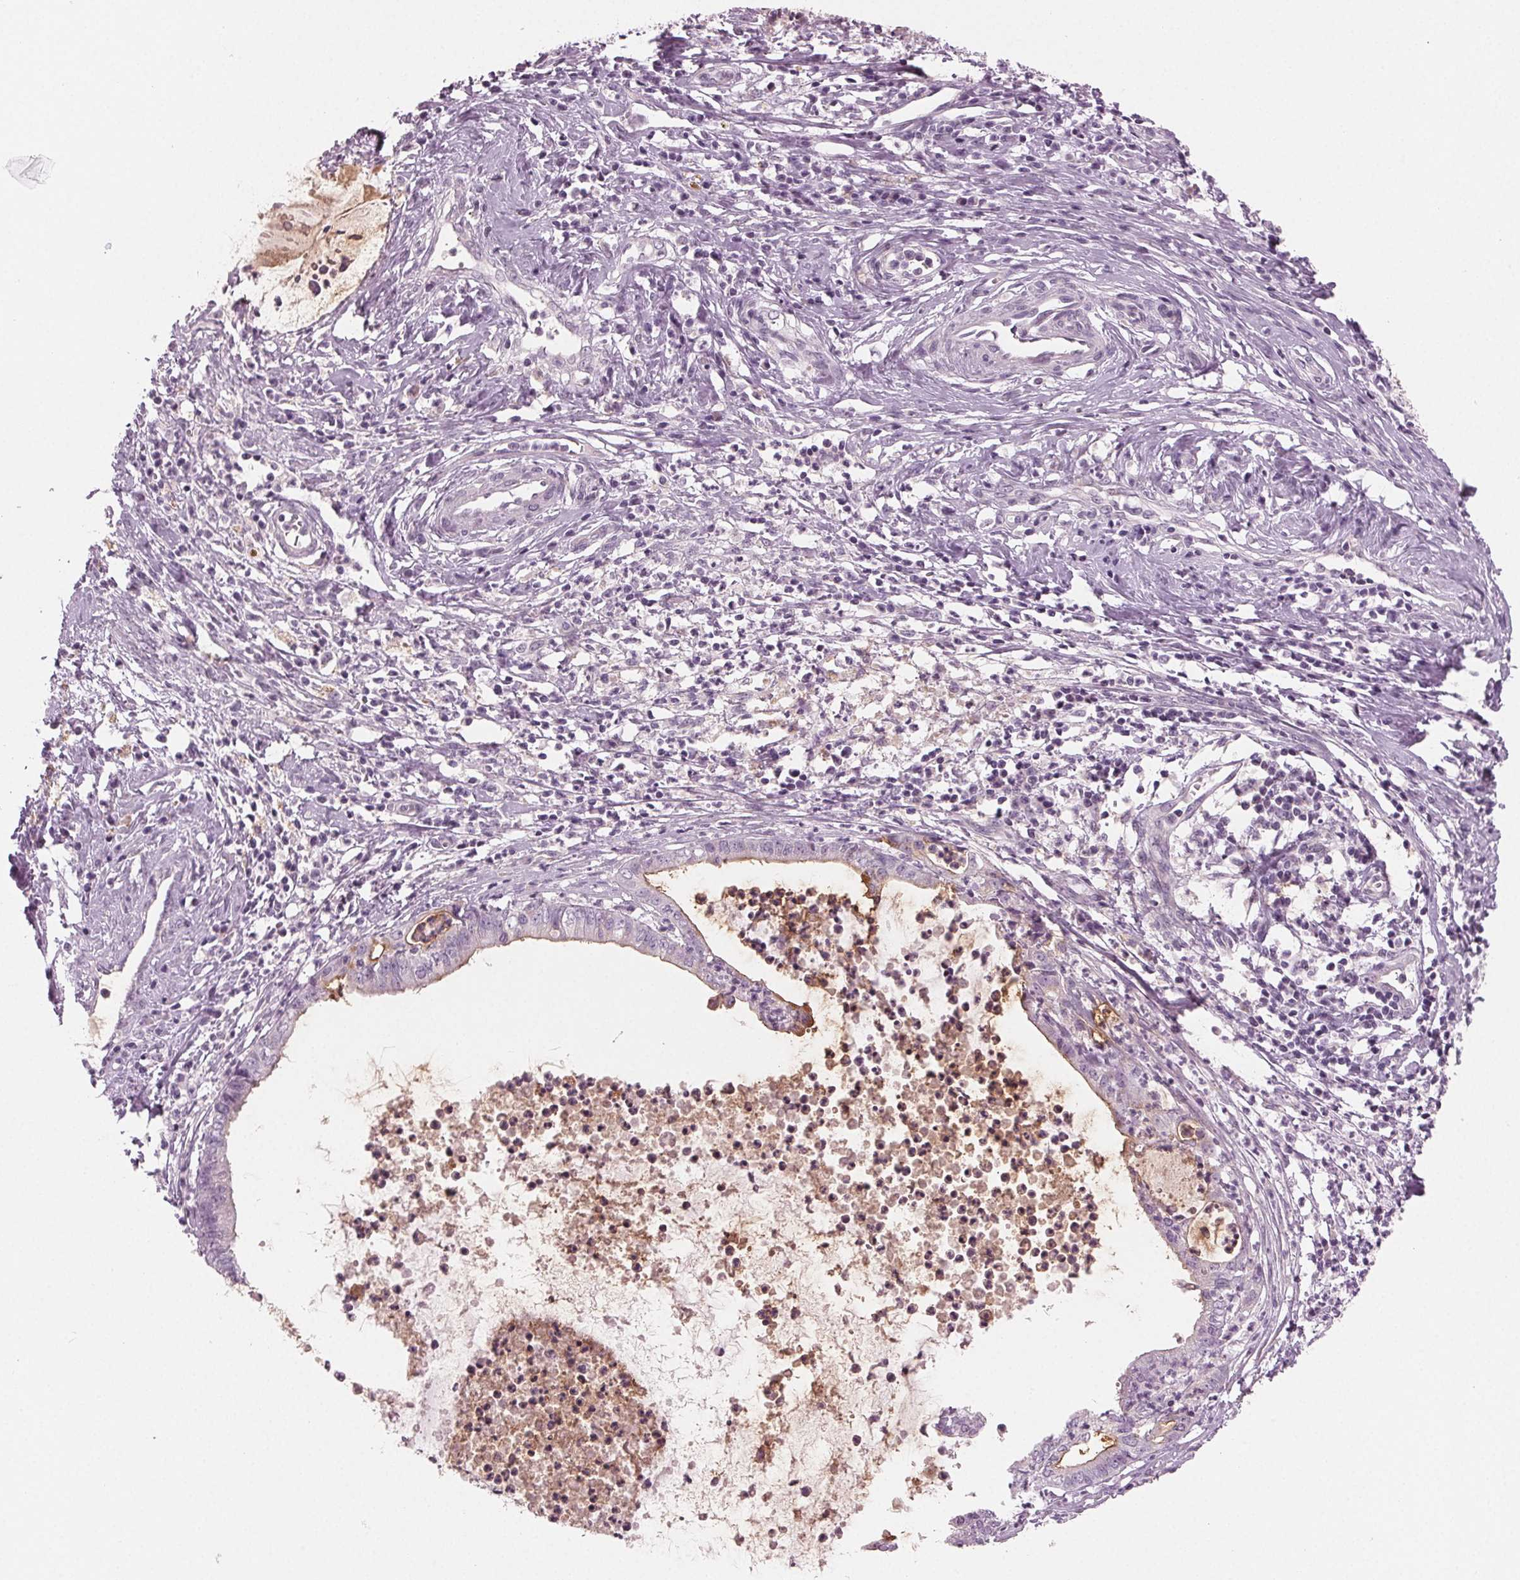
{"staining": {"intensity": "weak", "quantity": "<25%", "location": "cytoplasmic/membranous"}, "tissue": "cervical cancer", "cell_type": "Tumor cells", "image_type": "cancer", "snomed": [{"axis": "morphology", "description": "Normal tissue, NOS"}, {"axis": "morphology", "description": "Adenocarcinoma, NOS"}, {"axis": "topography", "description": "Cervix"}], "caption": "The image shows no significant expression in tumor cells of cervical cancer (adenocarcinoma).", "gene": "PRAP1", "patient": {"sex": "female", "age": 38}}